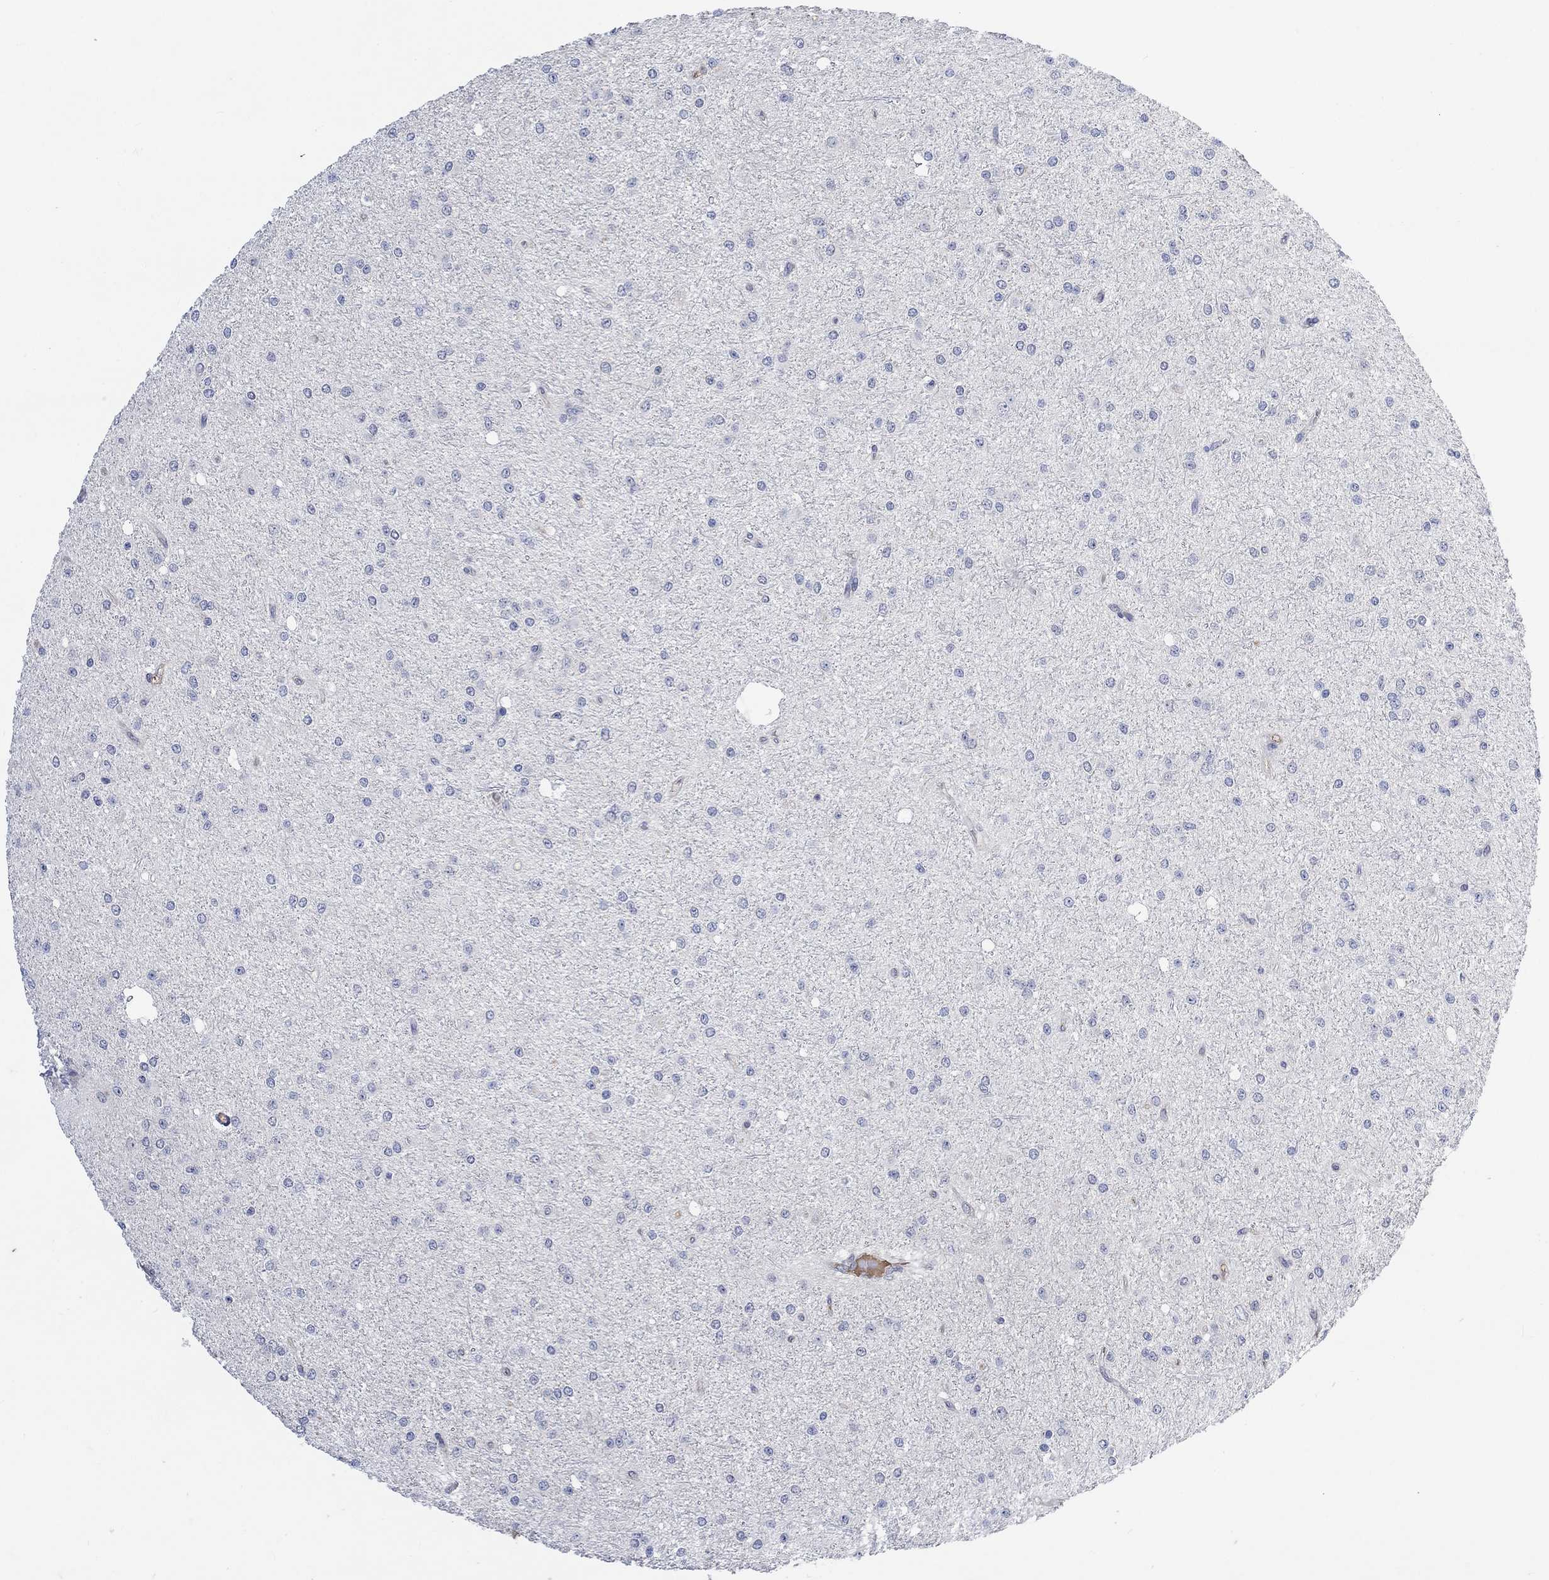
{"staining": {"intensity": "negative", "quantity": "none", "location": "none"}, "tissue": "glioma", "cell_type": "Tumor cells", "image_type": "cancer", "snomed": [{"axis": "morphology", "description": "Glioma, malignant, Low grade"}, {"axis": "topography", "description": "Brain"}], "caption": "The photomicrograph demonstrates no staining of tumor cells in glioma.", "gene": "MSTN", "patient": {"sex": "male", "age": 27}}